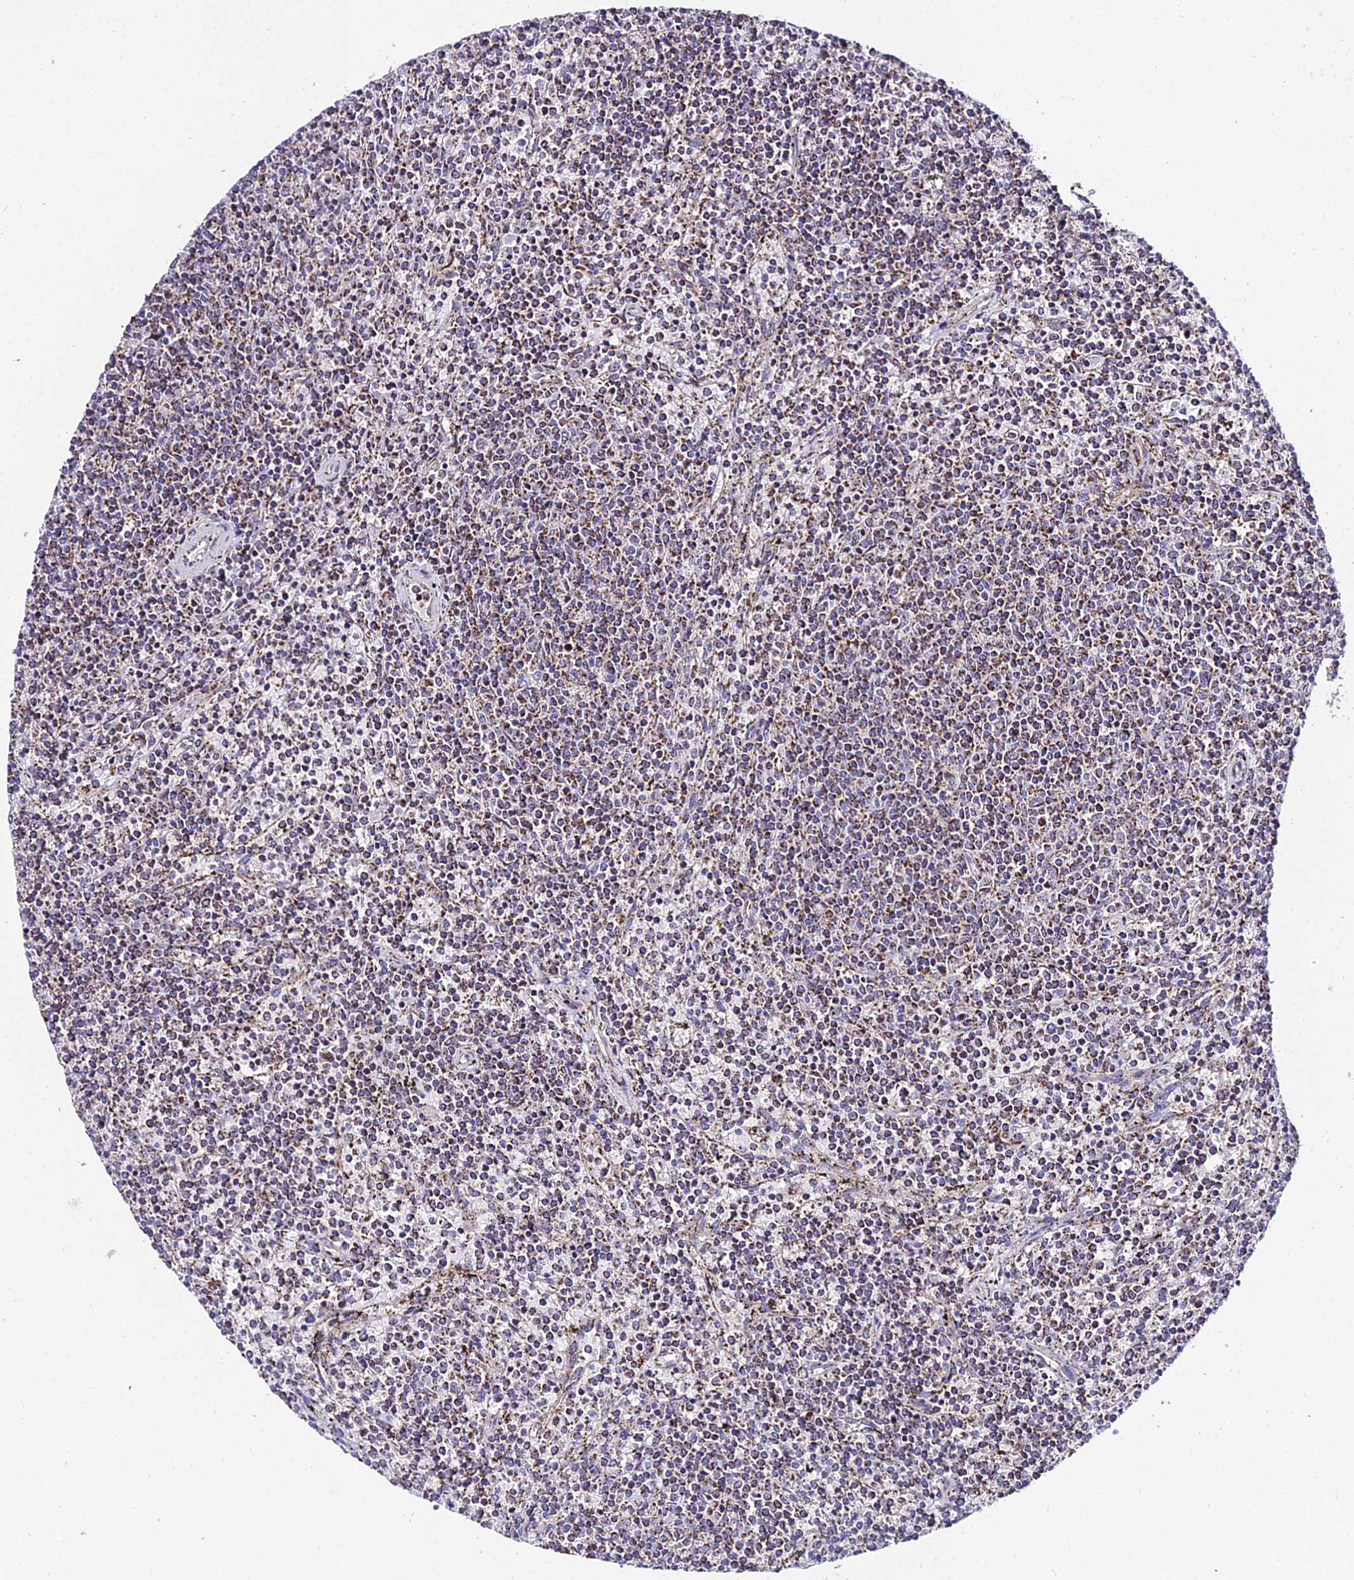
{"staining": {"intensity": "moderate", "quantity": ">75%", "location": "cytoplasmic/membranous"}, "tissue": "lymphoma", "cell_type": "Tumor cells", "image_type": "cancer", "snomed": [{"axis": "morphology", "description": "Malignant lymphoma, non-Hodgkin's type, Low grade"}, {"axis": "topography", "description": "Spleen"}], "caption": "Protein staining of low-grade malignant lymphoma, non-Hodgkin's type tissue exhibits moderate cytoplasmic/membranous expression in approximately >75% of tumor cells. The staining was performed using DAB, with brown indicating positive protein expression. Nuclei are stained blue with hematoxylin.", "gene": "PSMD2", "patient": {"sex": "female", "age": 50}}